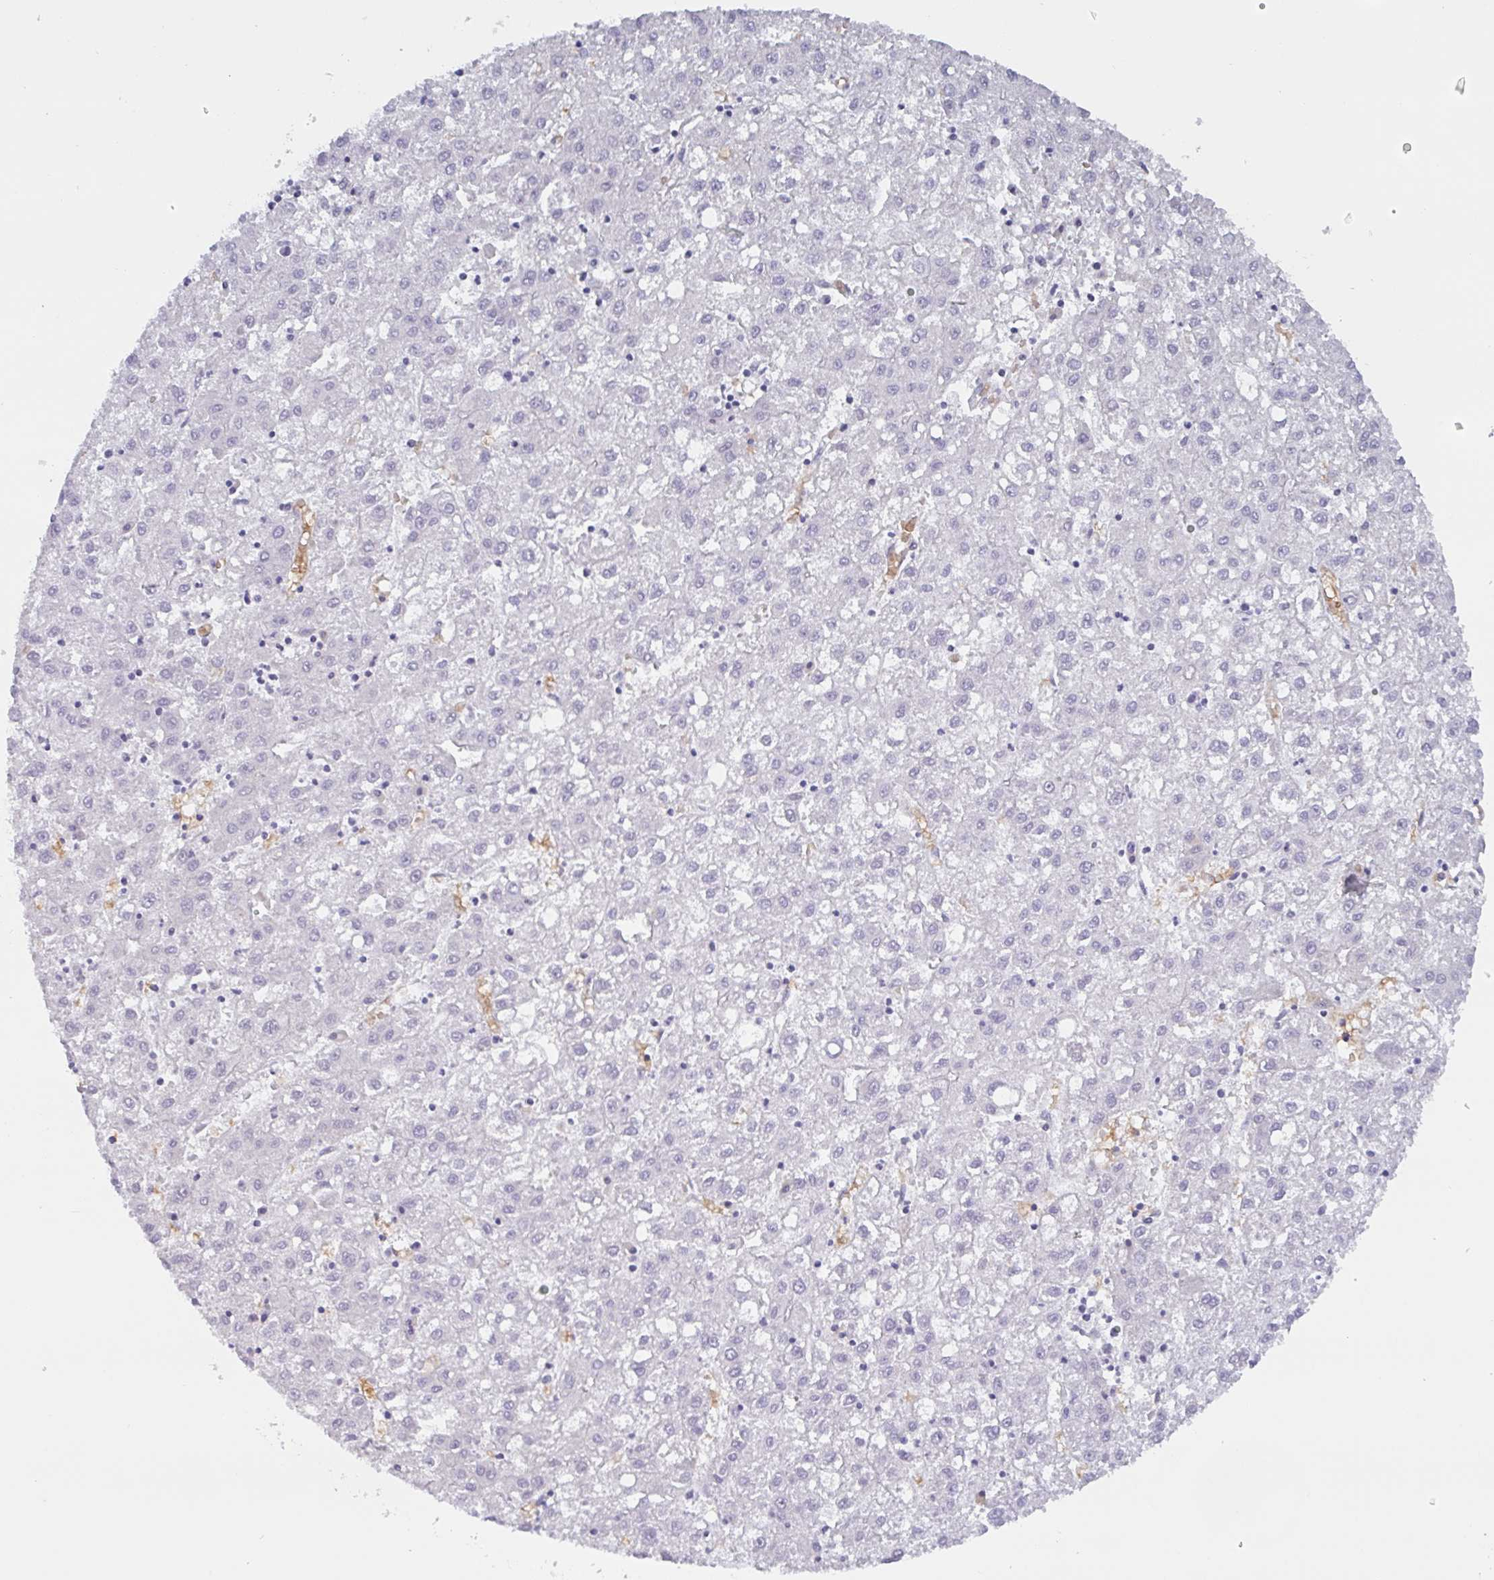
{"staining": {"intensity": "negative", "quantity": "none", "location": "none"}, "tissue": "liver cancer", "cell_type": "Tumor cells", "image_type": "cancer", "snomed": [{"axis": "morphology", "description": "Carcinoma, Hepatocellular, NOS"}, {"axis": "topography", "description": "Liver"}], "caption": "Tumor cells are negative for protein expression in human liver cancer.", "gene": "RHAG", "patient": {"sex": "male", "age": 72}}